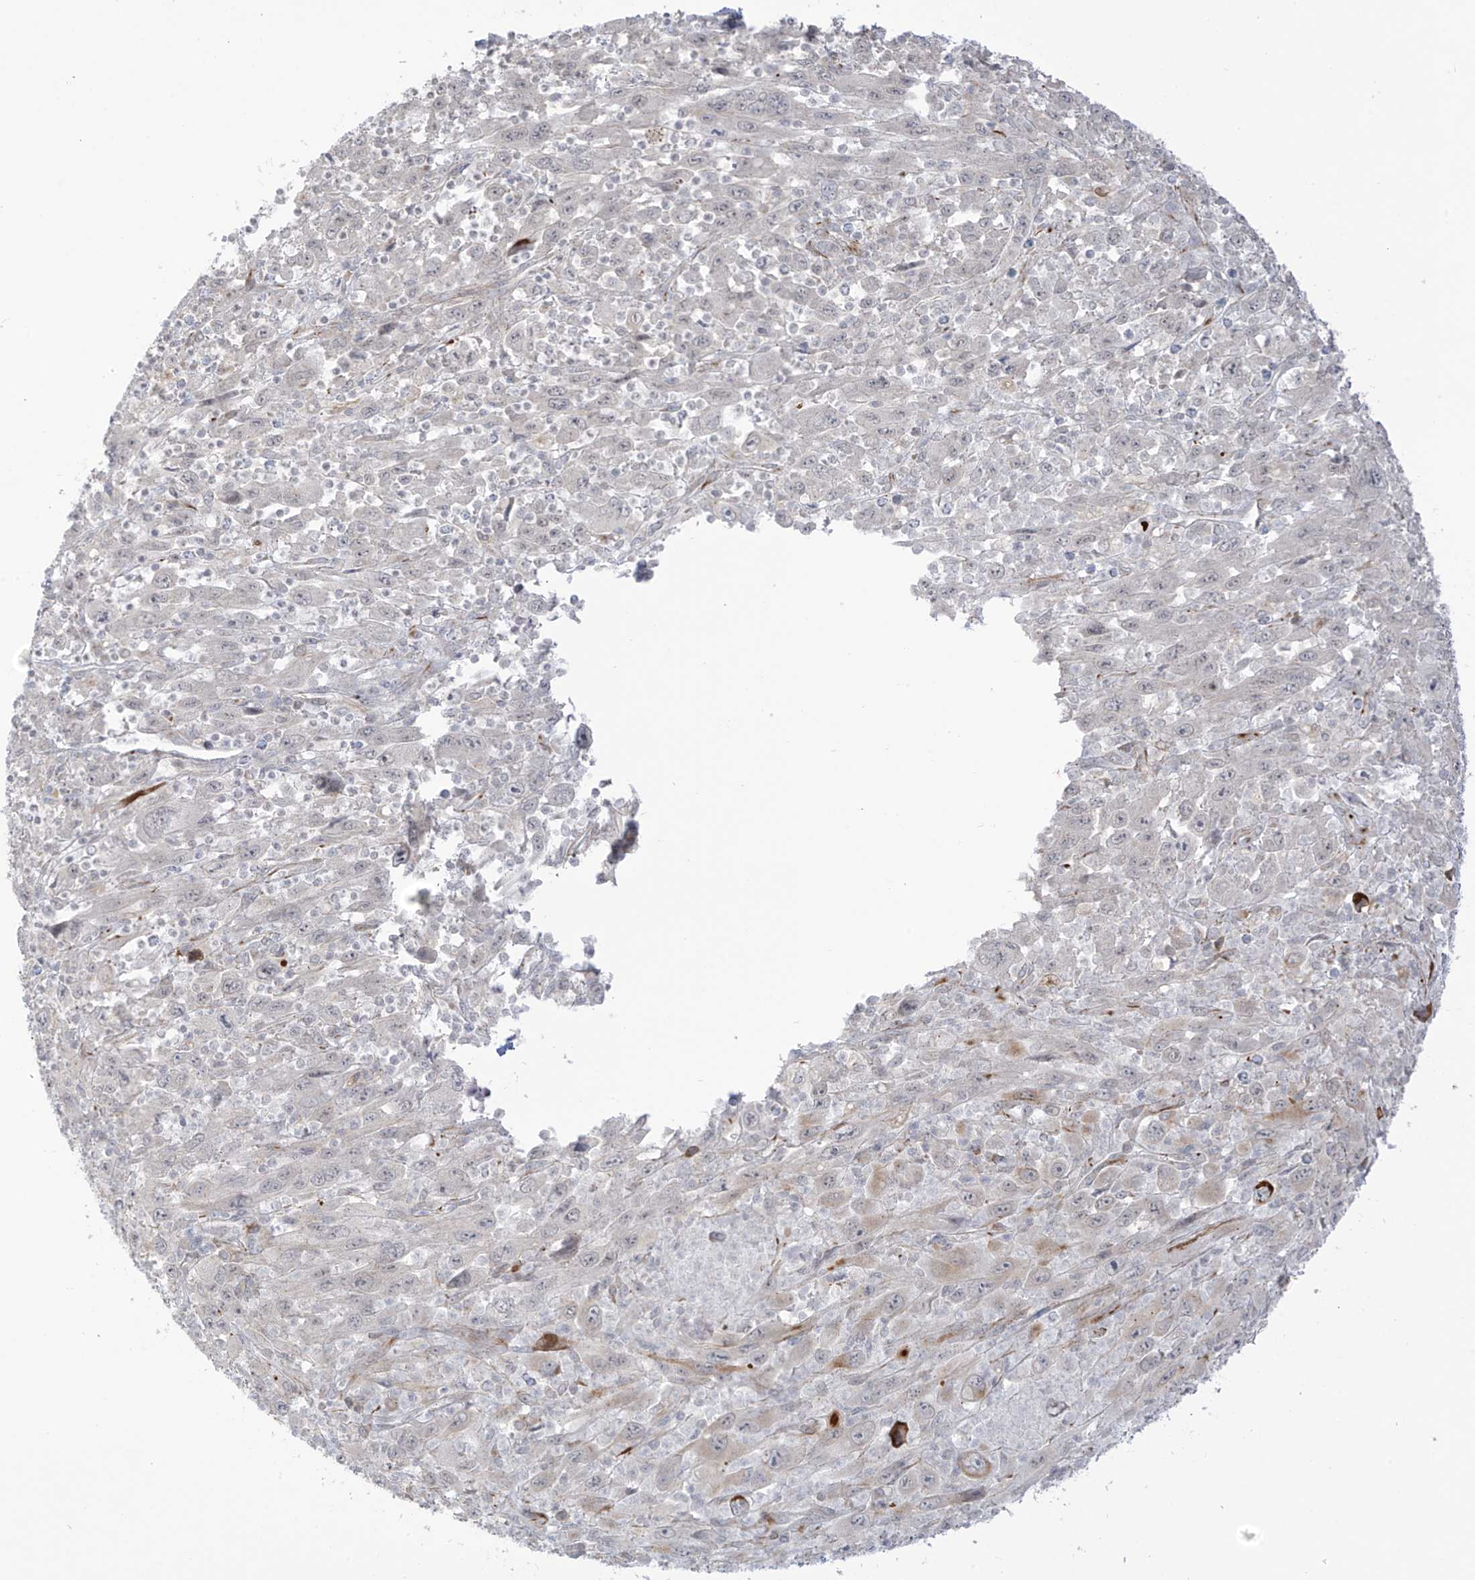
{"staining": {"intensity": "weak", "quantity": "<25%", "location": "cytoplasmic/membranous"}, "tissue": "melanoma", "cell_type": "Tumor cells", "image_type": "cancer", "snomed": [{"axis": "morphology", "description": "Malignant melanoma, Metastatic site"}, {"axis": "topography", "description": "Skin"}], "caption": "Tumor cells show no significant positivity in melanoma.", "gene": "HS6ST2", "patient": {"sex": "female", "age": 56}}